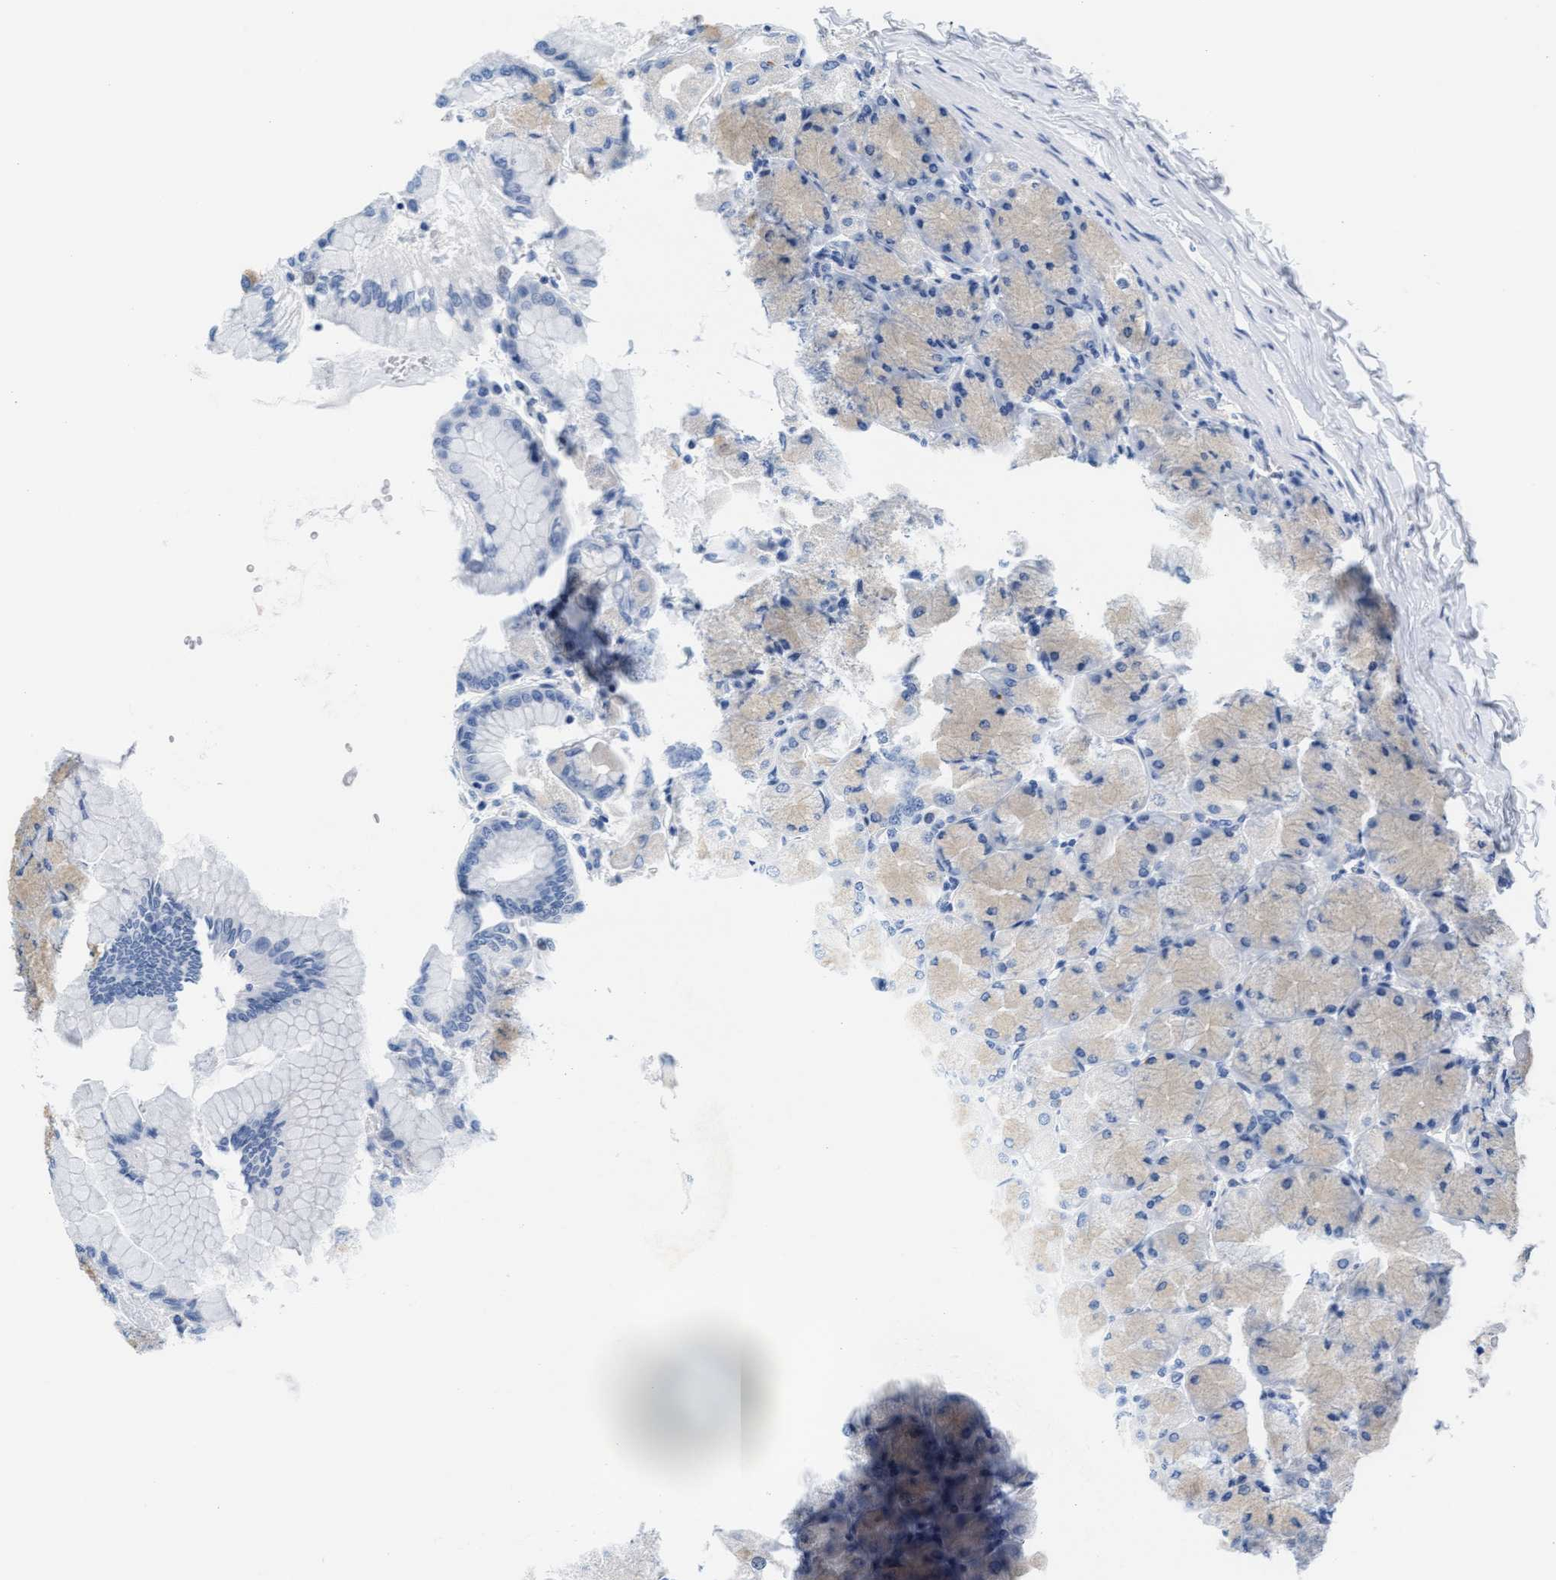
{"staining": {"intensity": "weak", "quantity": "<25%", "location": "cytoplasmic/membranous"}, "tissue": "stomach", "cell_type": "Glandular cells", "image_type": "normal", "snomed": [{"axis": "morphology", "description": "Normal tissue, NOS"}, {"axis": "topography", "description": "Stomach, upper"}], "caption": "This is an IHC image of normal human stomach. There is no positivity in glandular cells.", "gene": "MMP8", "patient": {"sex": "female", "age": 56}}